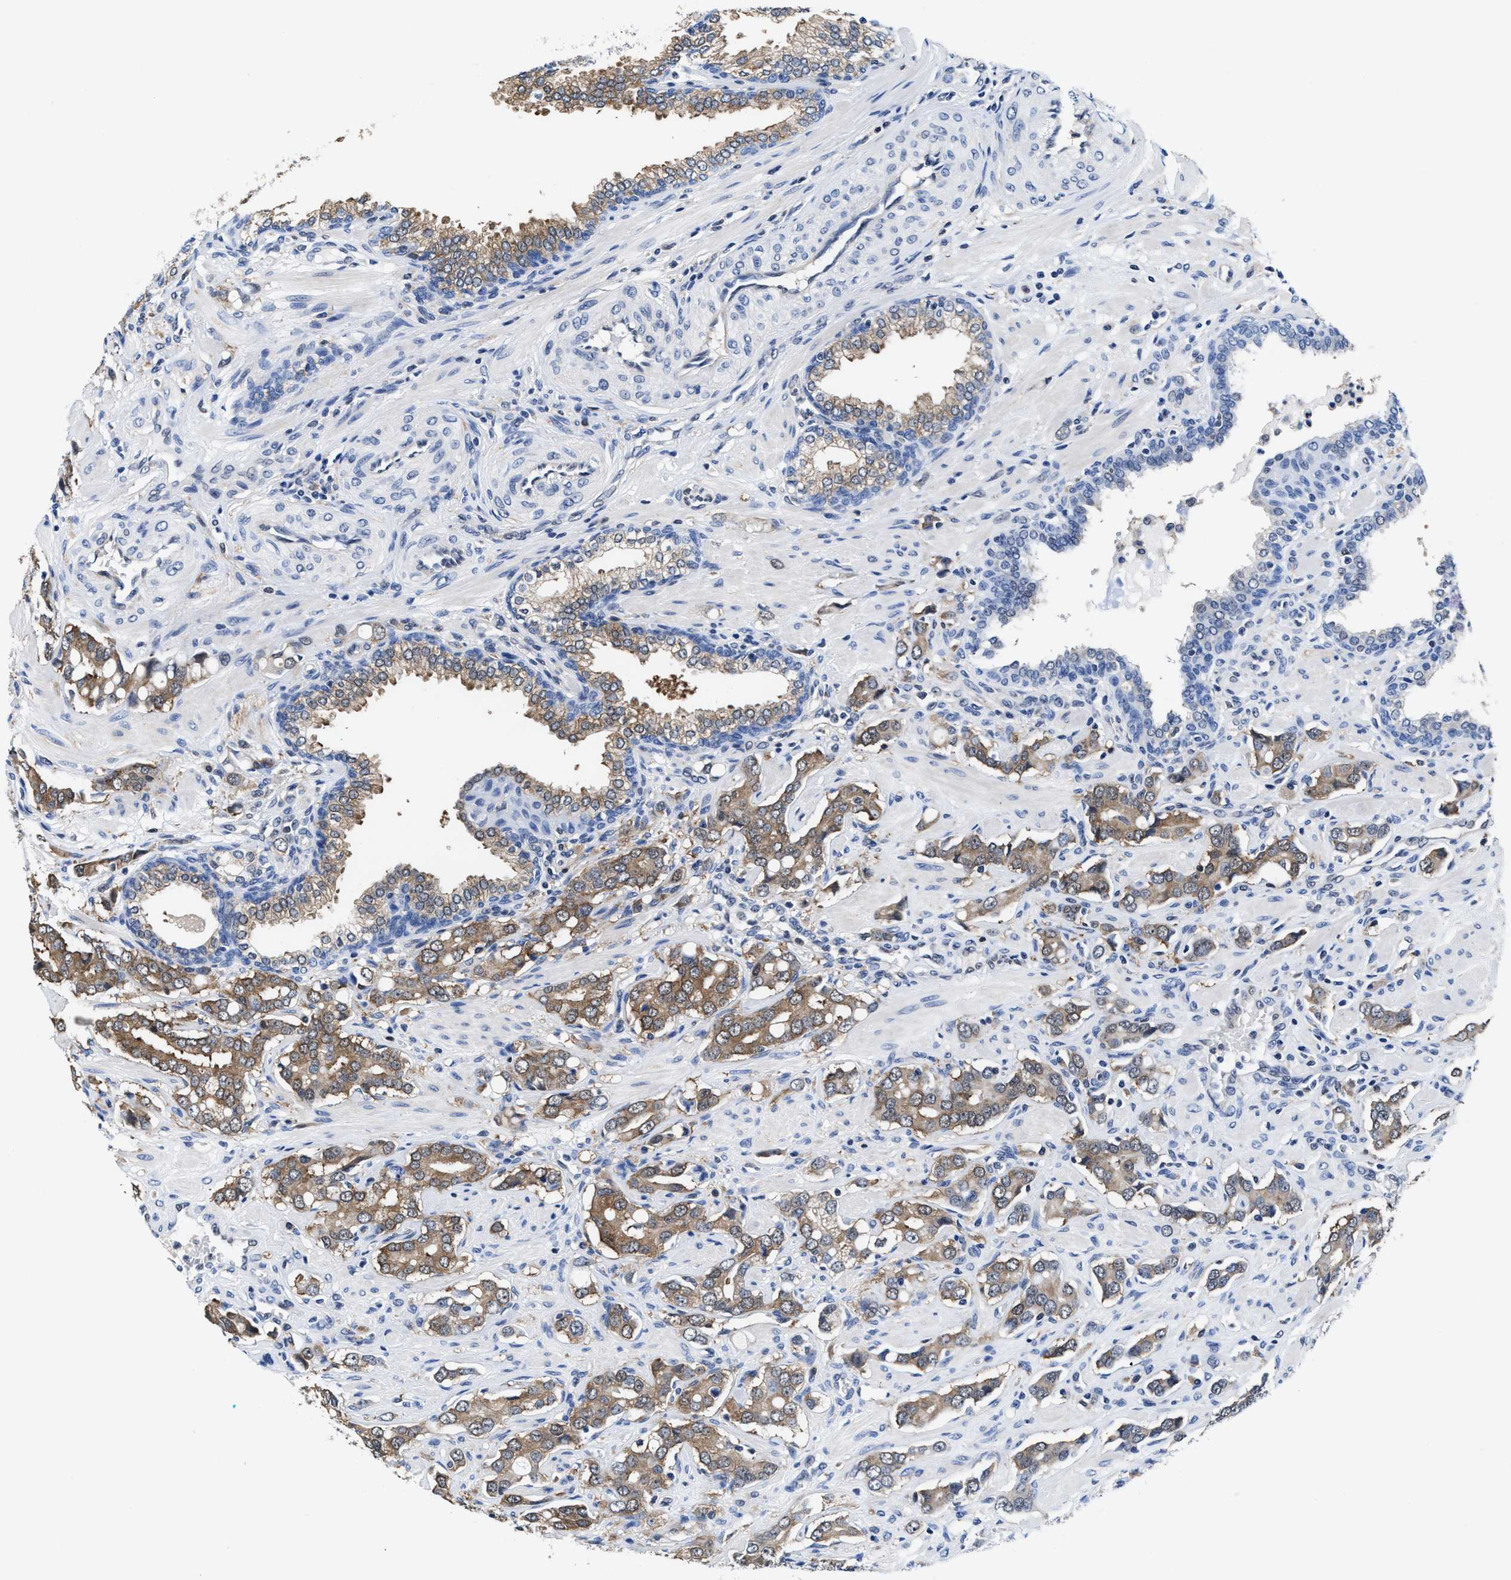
{"staining": {"intensity": "moderate", "quantity": ">75%", "location": "cytoplasmic/membranous"}, "tissue": "prostate cancer", "cell_type": "Tumor cells", "image_type": "cancer", "snomed": [{"axis": "morphology", "description": "Adenocarcinoma, High grade"}, {"axis": "topography", "description": "Prostate"}], "caption": "Protein positivity by IHC demonstrates moderate cytoplasmic/membranous expression in about >75% of tumor cells in prostate cancer (adenocarcinoma (high-grade)).", "gene": "ACLY", "patient": {"sex": "male", "age": 52}}